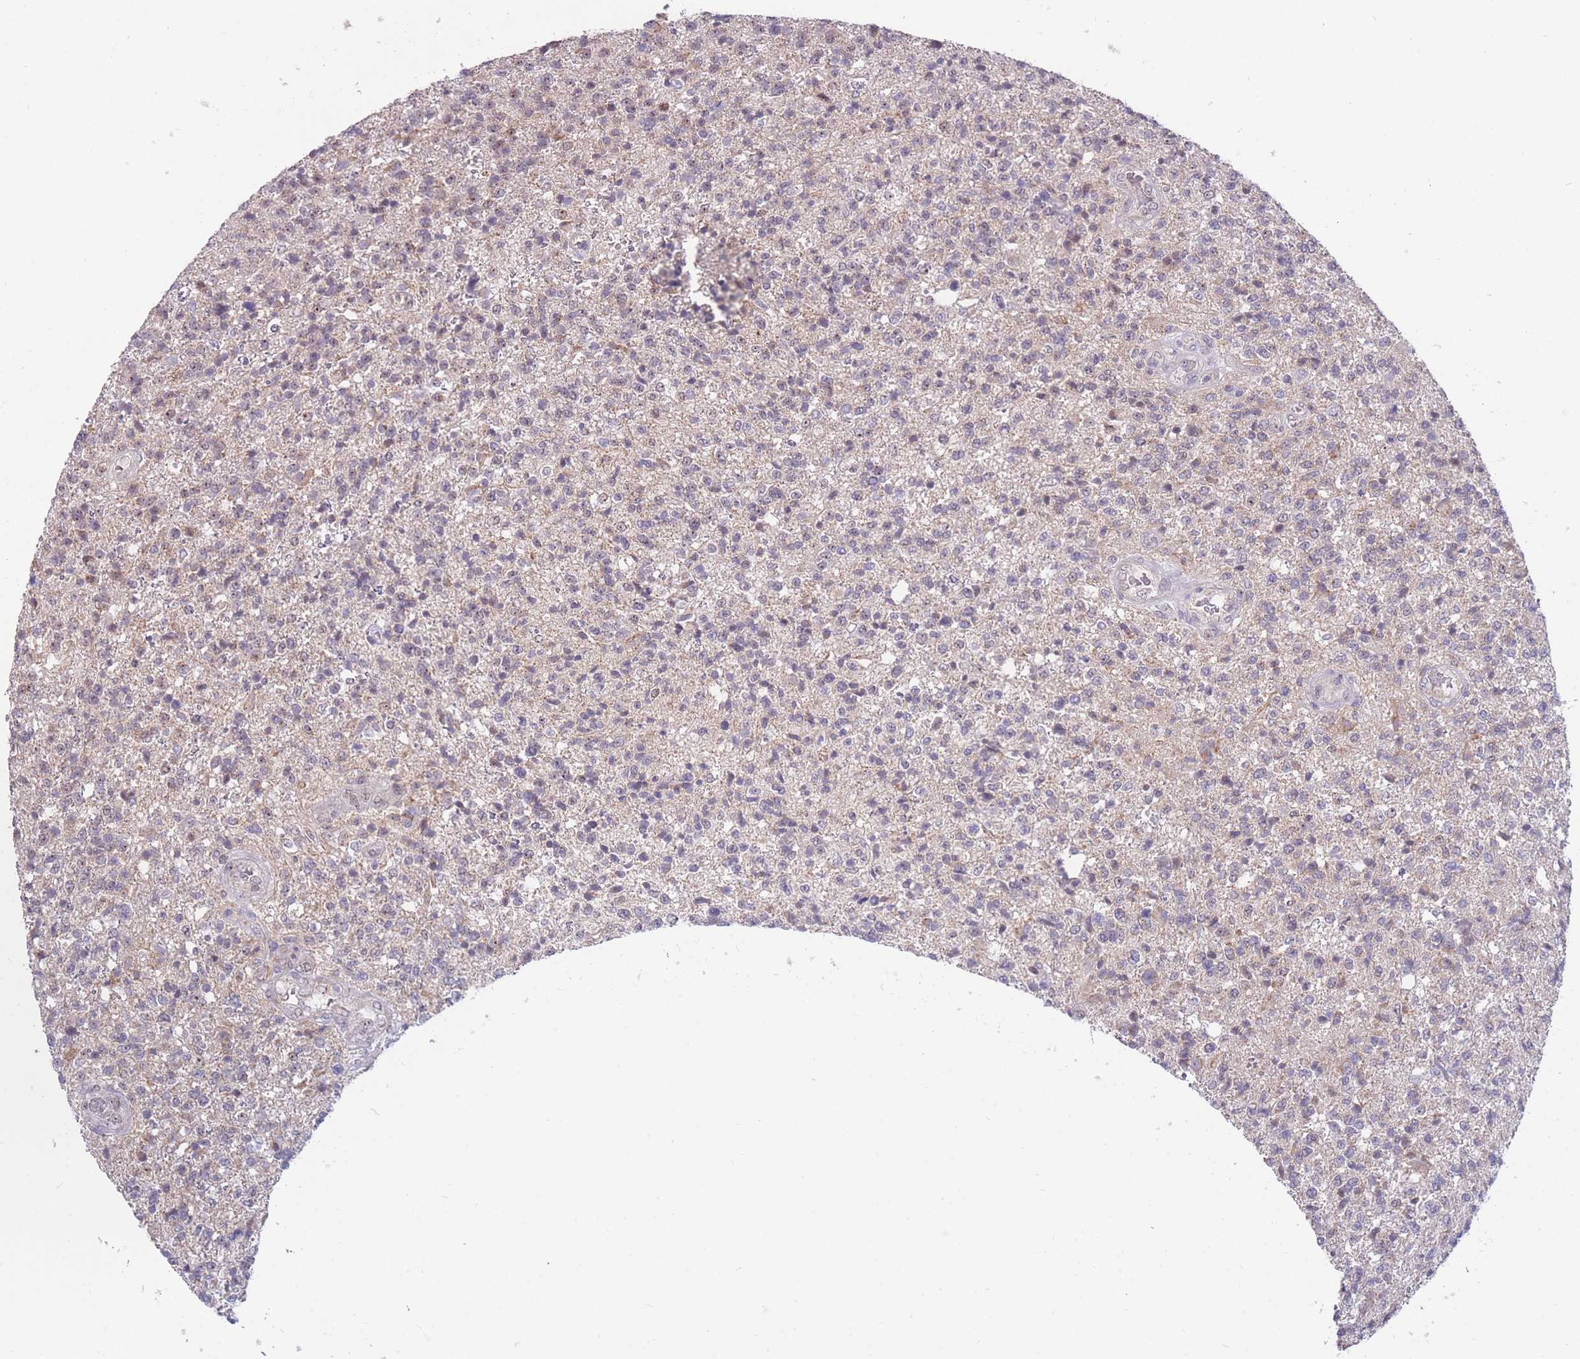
{"staining": {"intensity": "weak", "quantity": "<25%", "location": "nuclear"}, "tissue": "glioma", "cell_type": "Tumor cells", "image_type": "cancer", "snomed": [{"axis": "morphology", "description": "Glioma, malignant, High grade"}, {"axis": "topography", "description": "Brain"}], "caption": "Tumor cells are negative for brown protein staining in glioma. The staining is performed using DAB (3,3'-diaminobenzidine) brown chromogen with nuclei counter-stained in using hematoxylin.", "gene": "MCIDAS", "patient": {"sex": "male", "age": 56}}